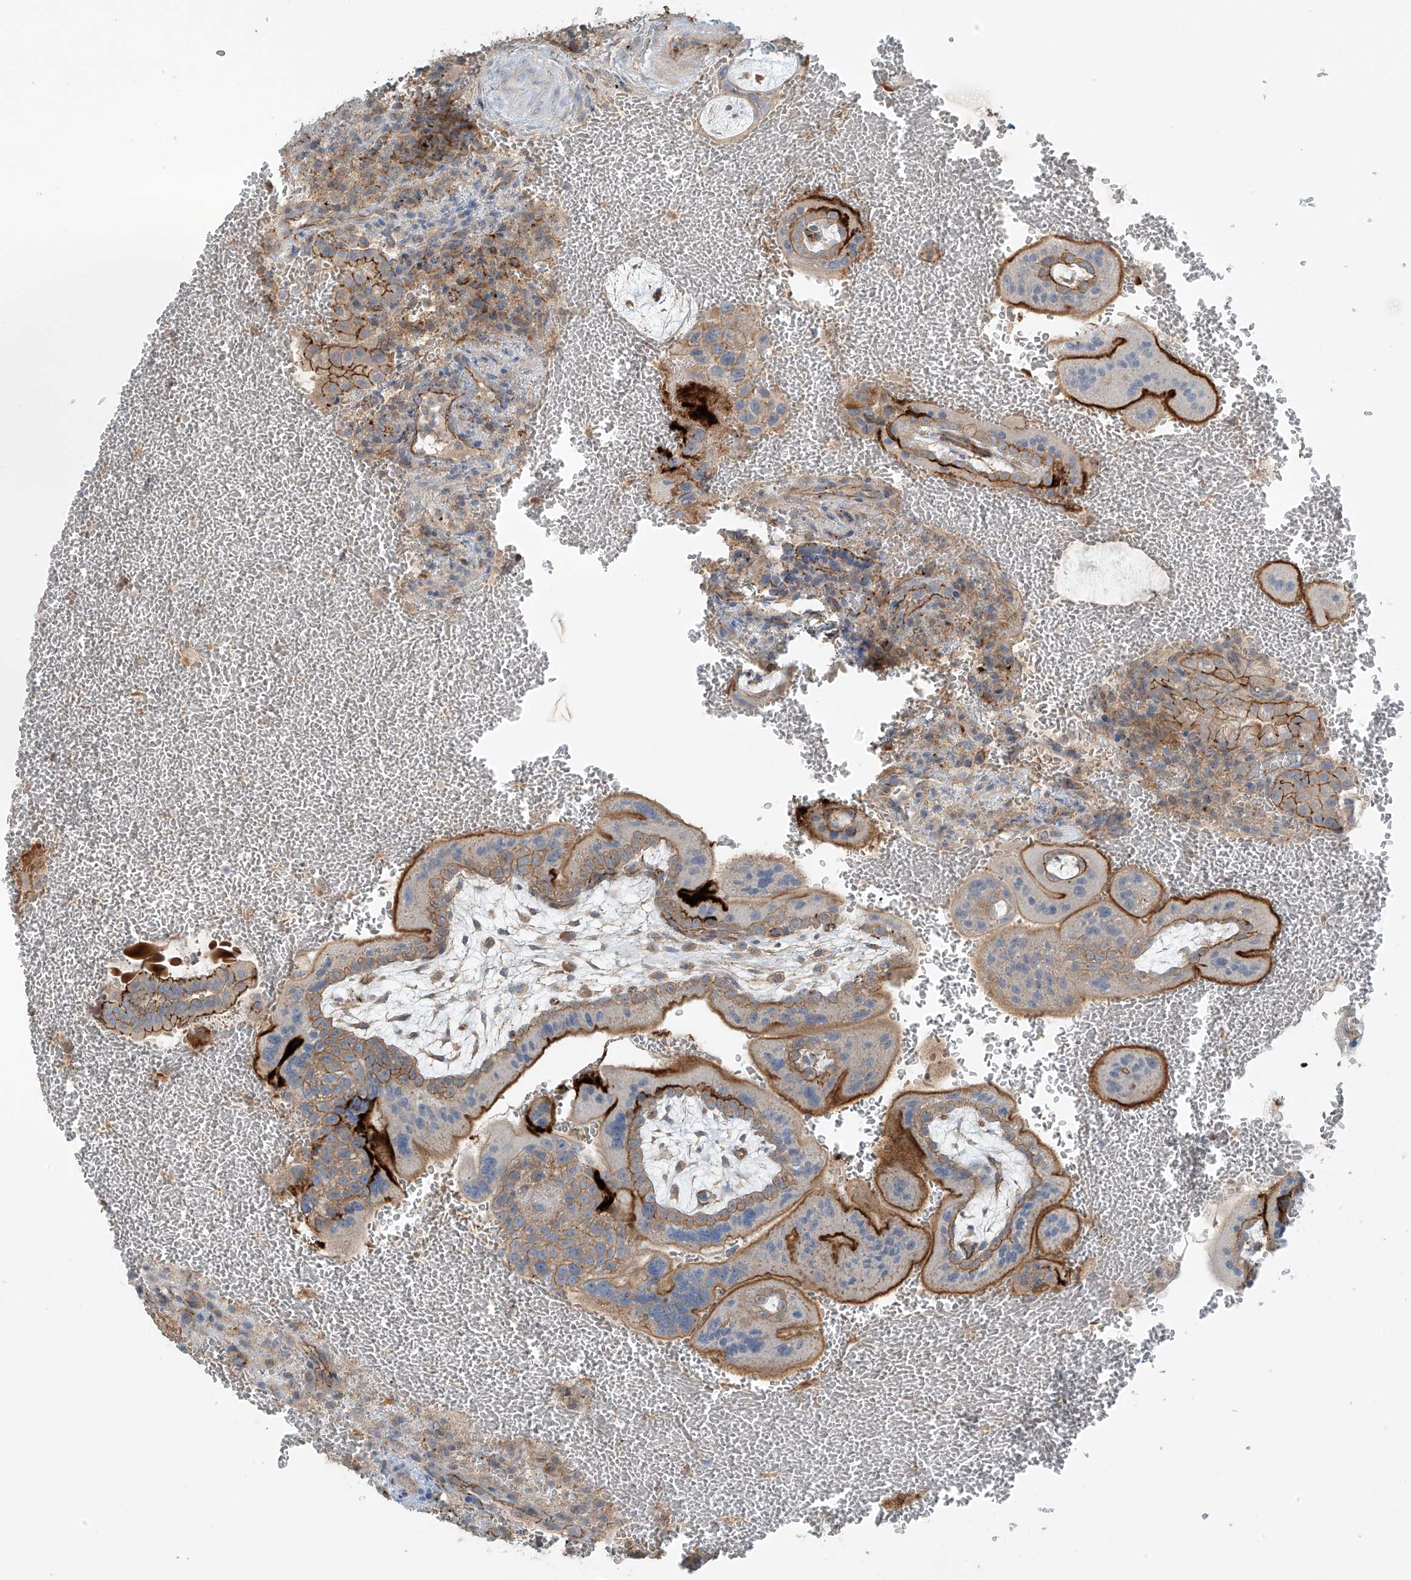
{"staining": {"intensity": "strong", "quantity": "25%-75%", "location": "cytoplasmic/membranous"}, "tissue": "placenta", "cell_type": "Trophoblastic cells", "image_type": "normal", "snomed": [{"axis": "morphology", "description": "Normal tissue, NOS"}, {"axis": "topography", "description": "Placenta"}], "caption": "A histopathology image showing strong cytoplasmic/membranous positivity in approximately 25%-75% of trophoblastic cells in unremarkable placenta, as visualized by brown immunohistochemical staining.", "gene": "SLC9A2", "patient": {"sex": "female", "age": 35}}